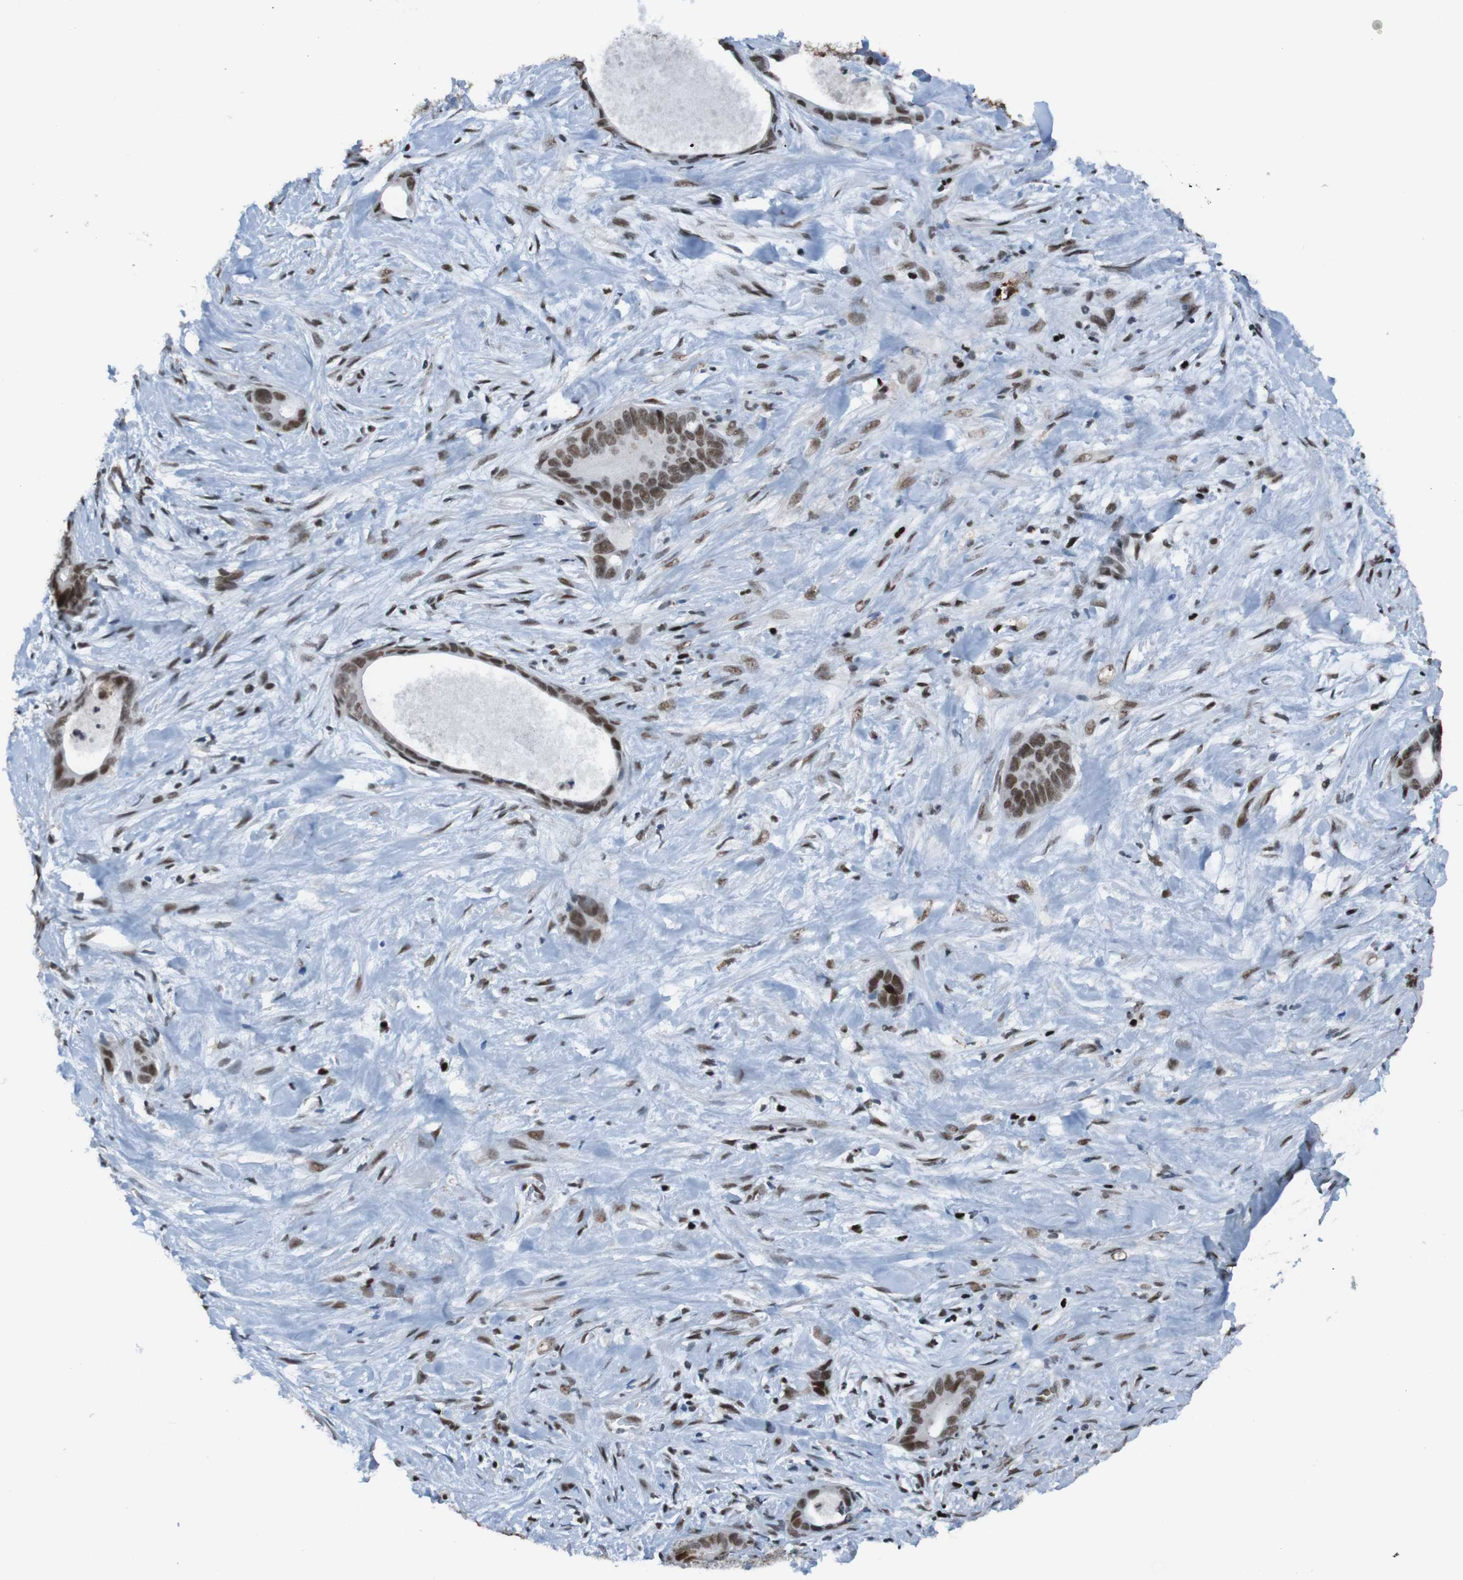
{"staining": {"intensity": "strong", "quantity": ">75%", "location": "nuclear"}, "tissue": "liver cancer", "cell_type": "Tumor cells", "image_type": "cancer", "snomed": [{"axis": "morphology", "description": "Cholangiocarcinoma"}, {"axis": "topography", "description": "Liver"}], "caption": "This is an image of IHC staining of cholangiocarcinoma (liver), which shows strong staining in the nuclear of tumor cells.", "gene": "PHF2", "patient": {"sex": "female", "age": 55}}